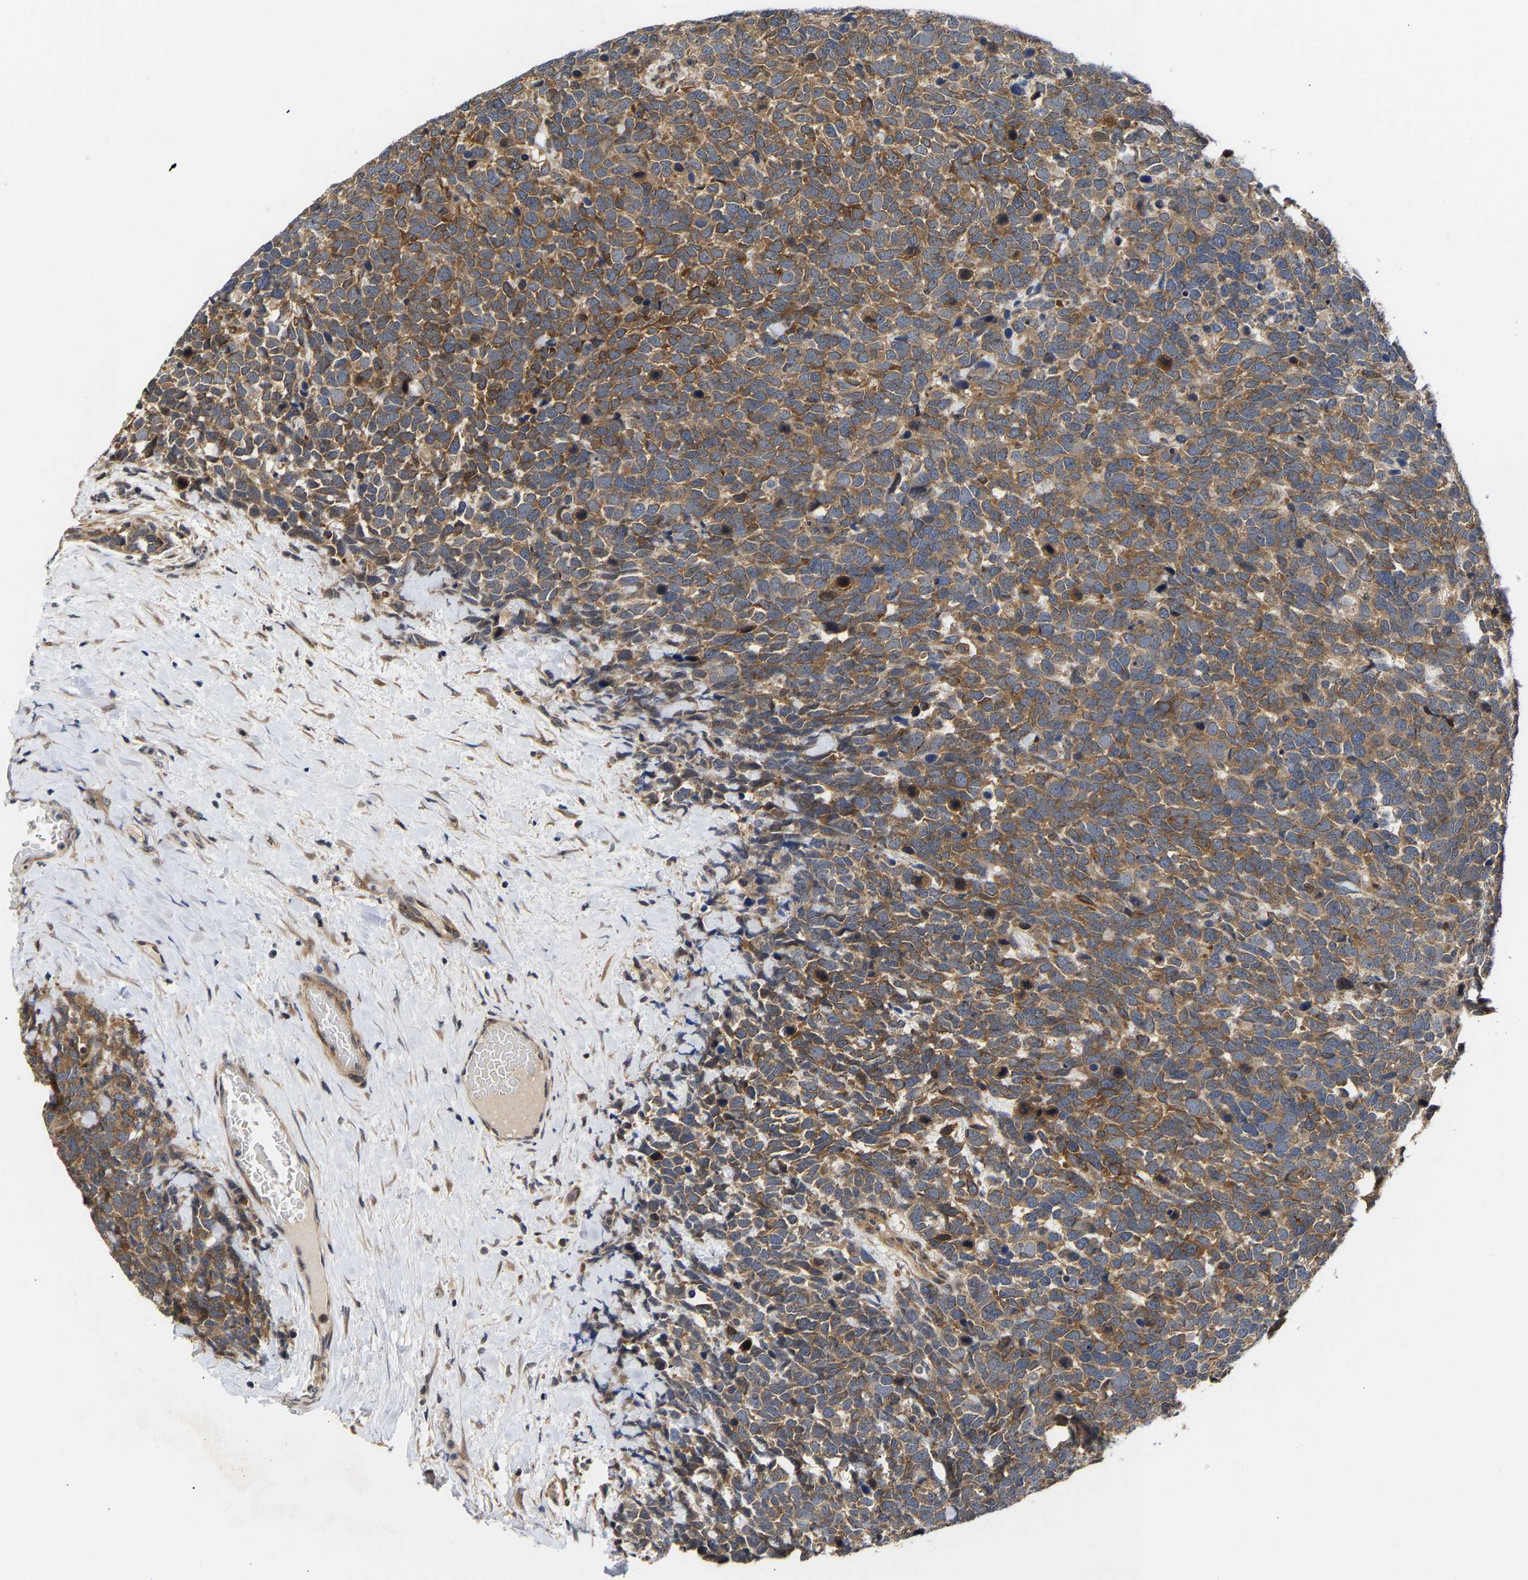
{"staining": {"intensity": "moderate", "quantity": ">75%", "location": "cytoplasmic/membranous"}, "tissue": "urothelial cancer", "cell_type": "Tumor cells", "image_type": "cancer", "snomed": [{"axis": "morphology", "description": "Urothelial carcinoma, High grade"}, {"axis": "topography", "description": "Urinary bladder"}], "caption": "Tumor cells demonstrate medium levels of moderate cytoplasmic/membranous staining in approximately >75% of cells in human urothelial cancer. (Brightfield microscopy of DAB IHC at high magnification).", "gene": "CLIP2", "patient": {"sex": "female", "age": 82}}